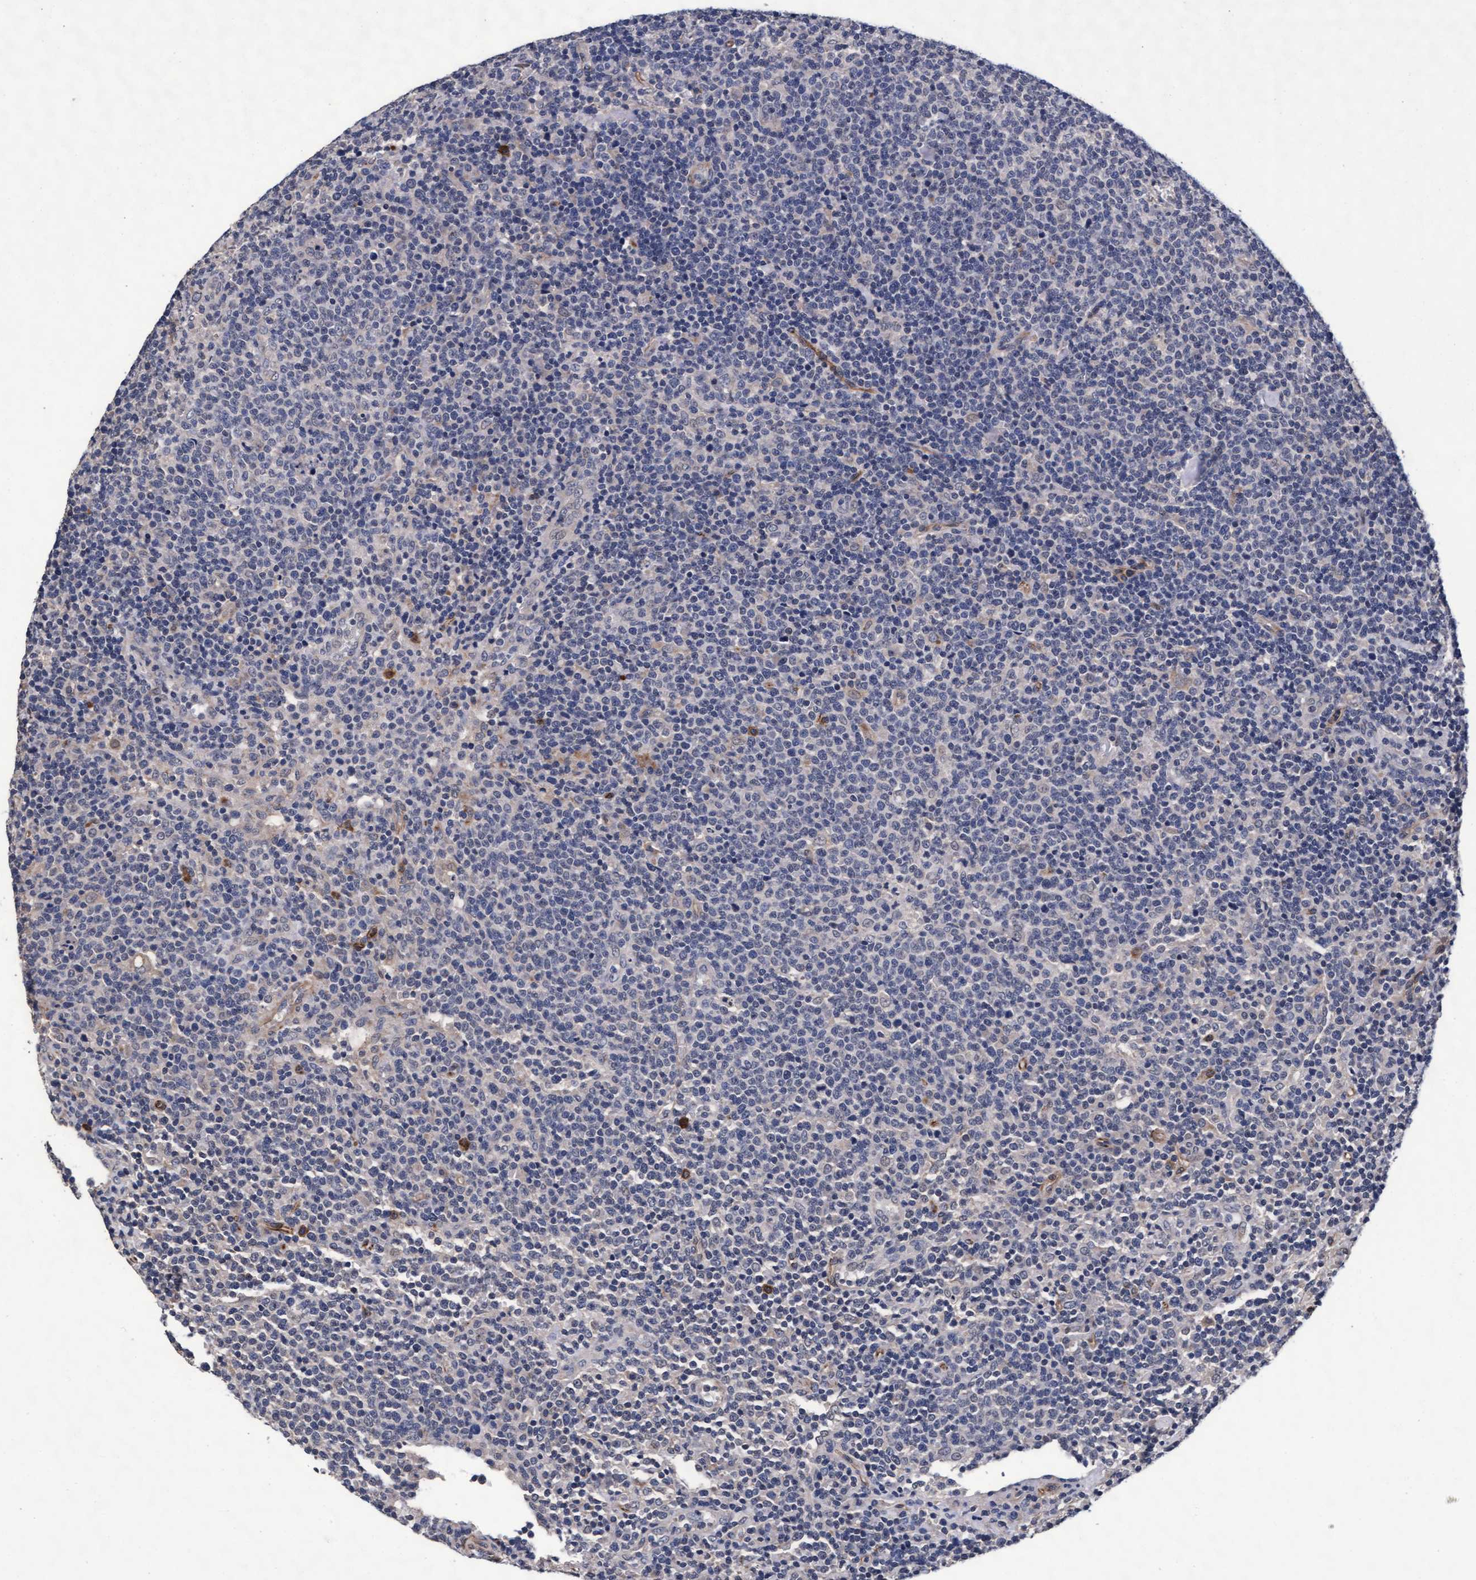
{"staining": {"intensity": "negative", "quantity": "none", "location": "none"}, "tissue": "lymphoma", "cell_type": "Tumor cells", "image_type": "cancer", "snomed": [{"axis": "morphology", "description": "Malignant lymphoma, non-Hodgkin's type, High grade"}, {"axis": "topography", "description": "Lymph node"}], "caption": "Immunohistochemical staining of human malignant lymphoma, non-Hodgkin's type (high-grade) demonstrates no significant staining in tumor cells.", "gene": "CPQ", "patient": {"sex": "male", "age": 61}}